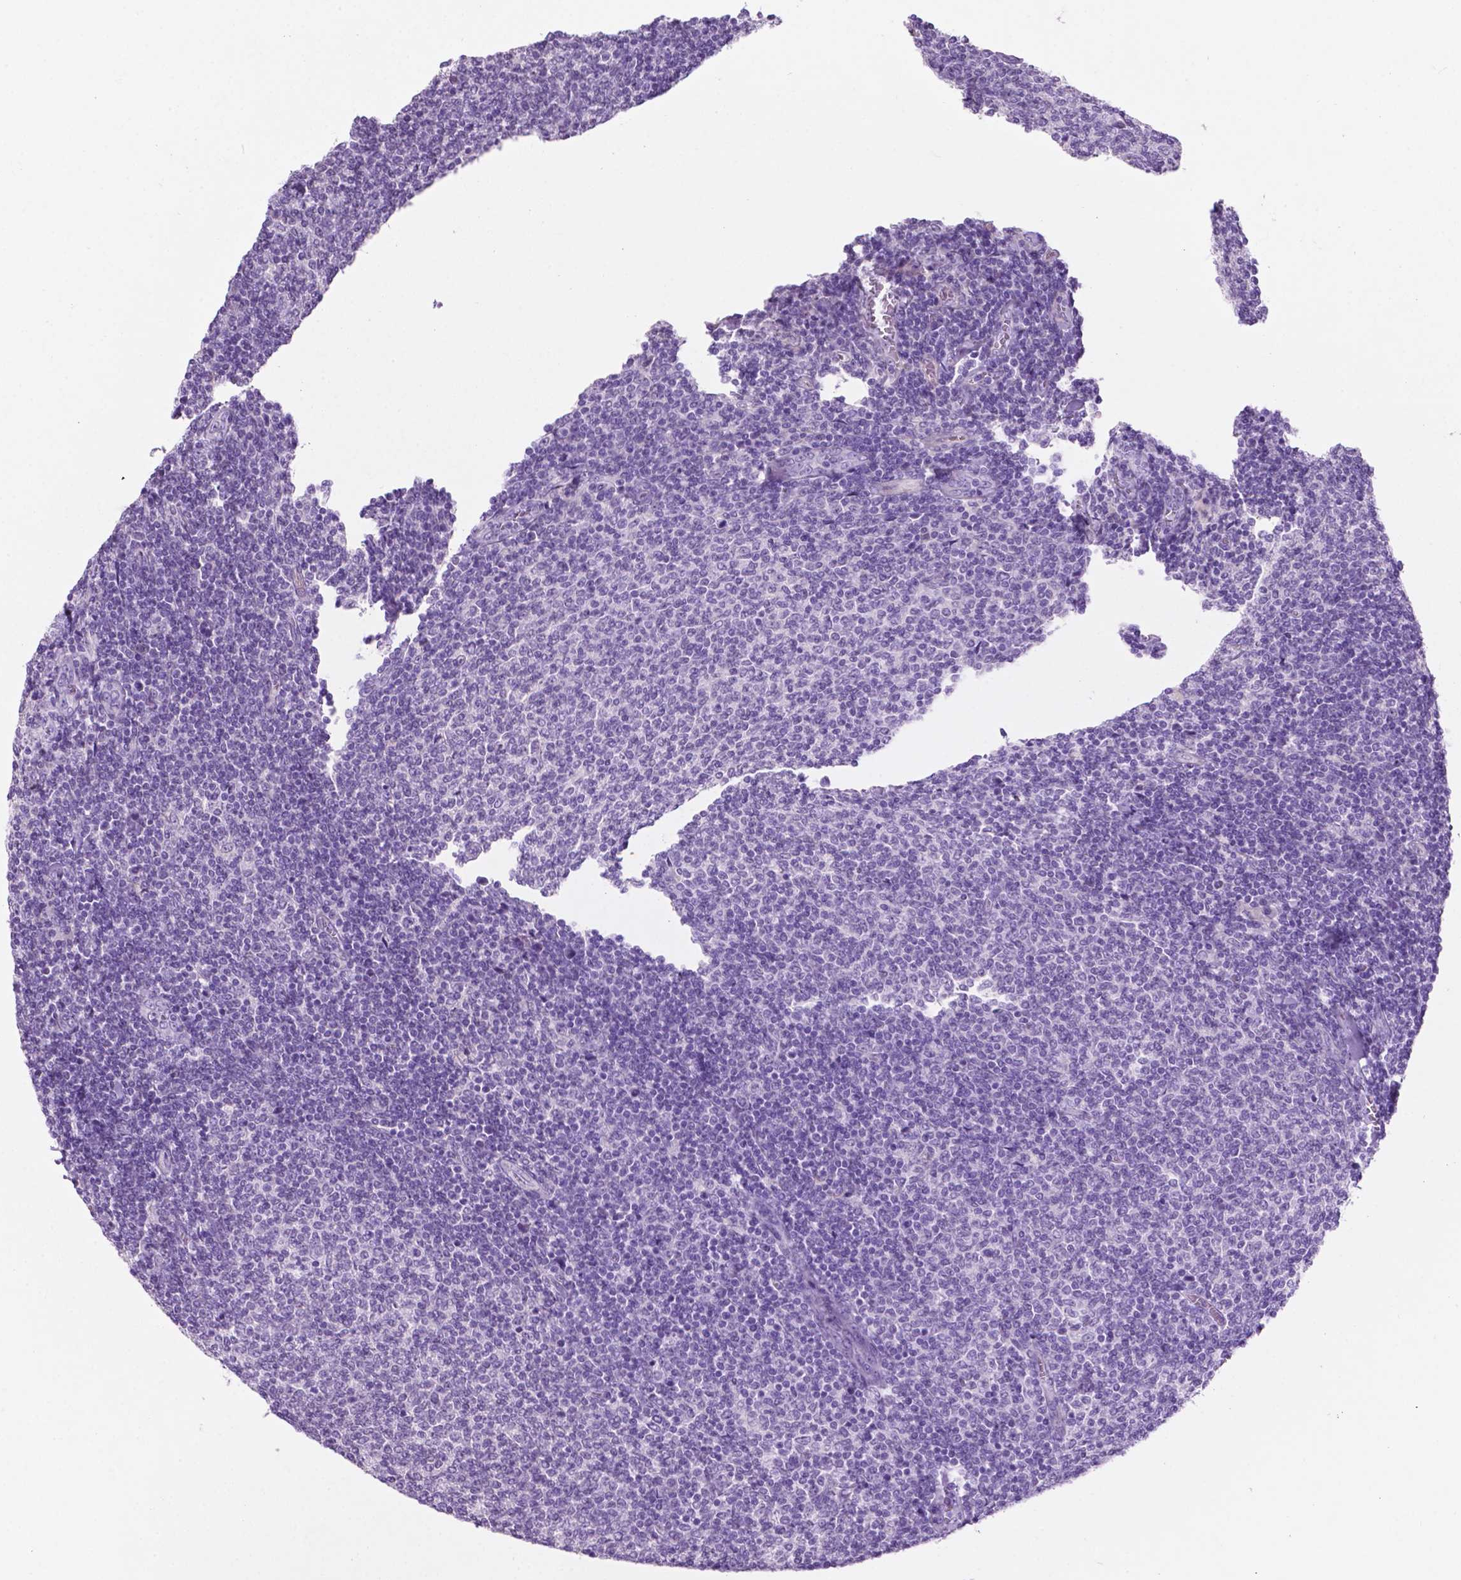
{"staining": {"intensity": "negative", "quantity": "none", "location": "none"}, "tissue": "lymphoma", "cell_type": "Tumor cells", "image_type": "cancer", "snomed": [{"axis": "morphology", "description": "Malignant lymphoma, non-Hodgkin's type, Low grade"}, {"axis": "topography", "description": "Lymph node"}], "caption": "A photomicrograph of malignant lymphoma, non-Hodgkin's type (low-grade) stained for a protein exhibits no brown staining in tumor cells.", "gene": "PHGR1", "patient": {"sex": "male", "age": 52}}